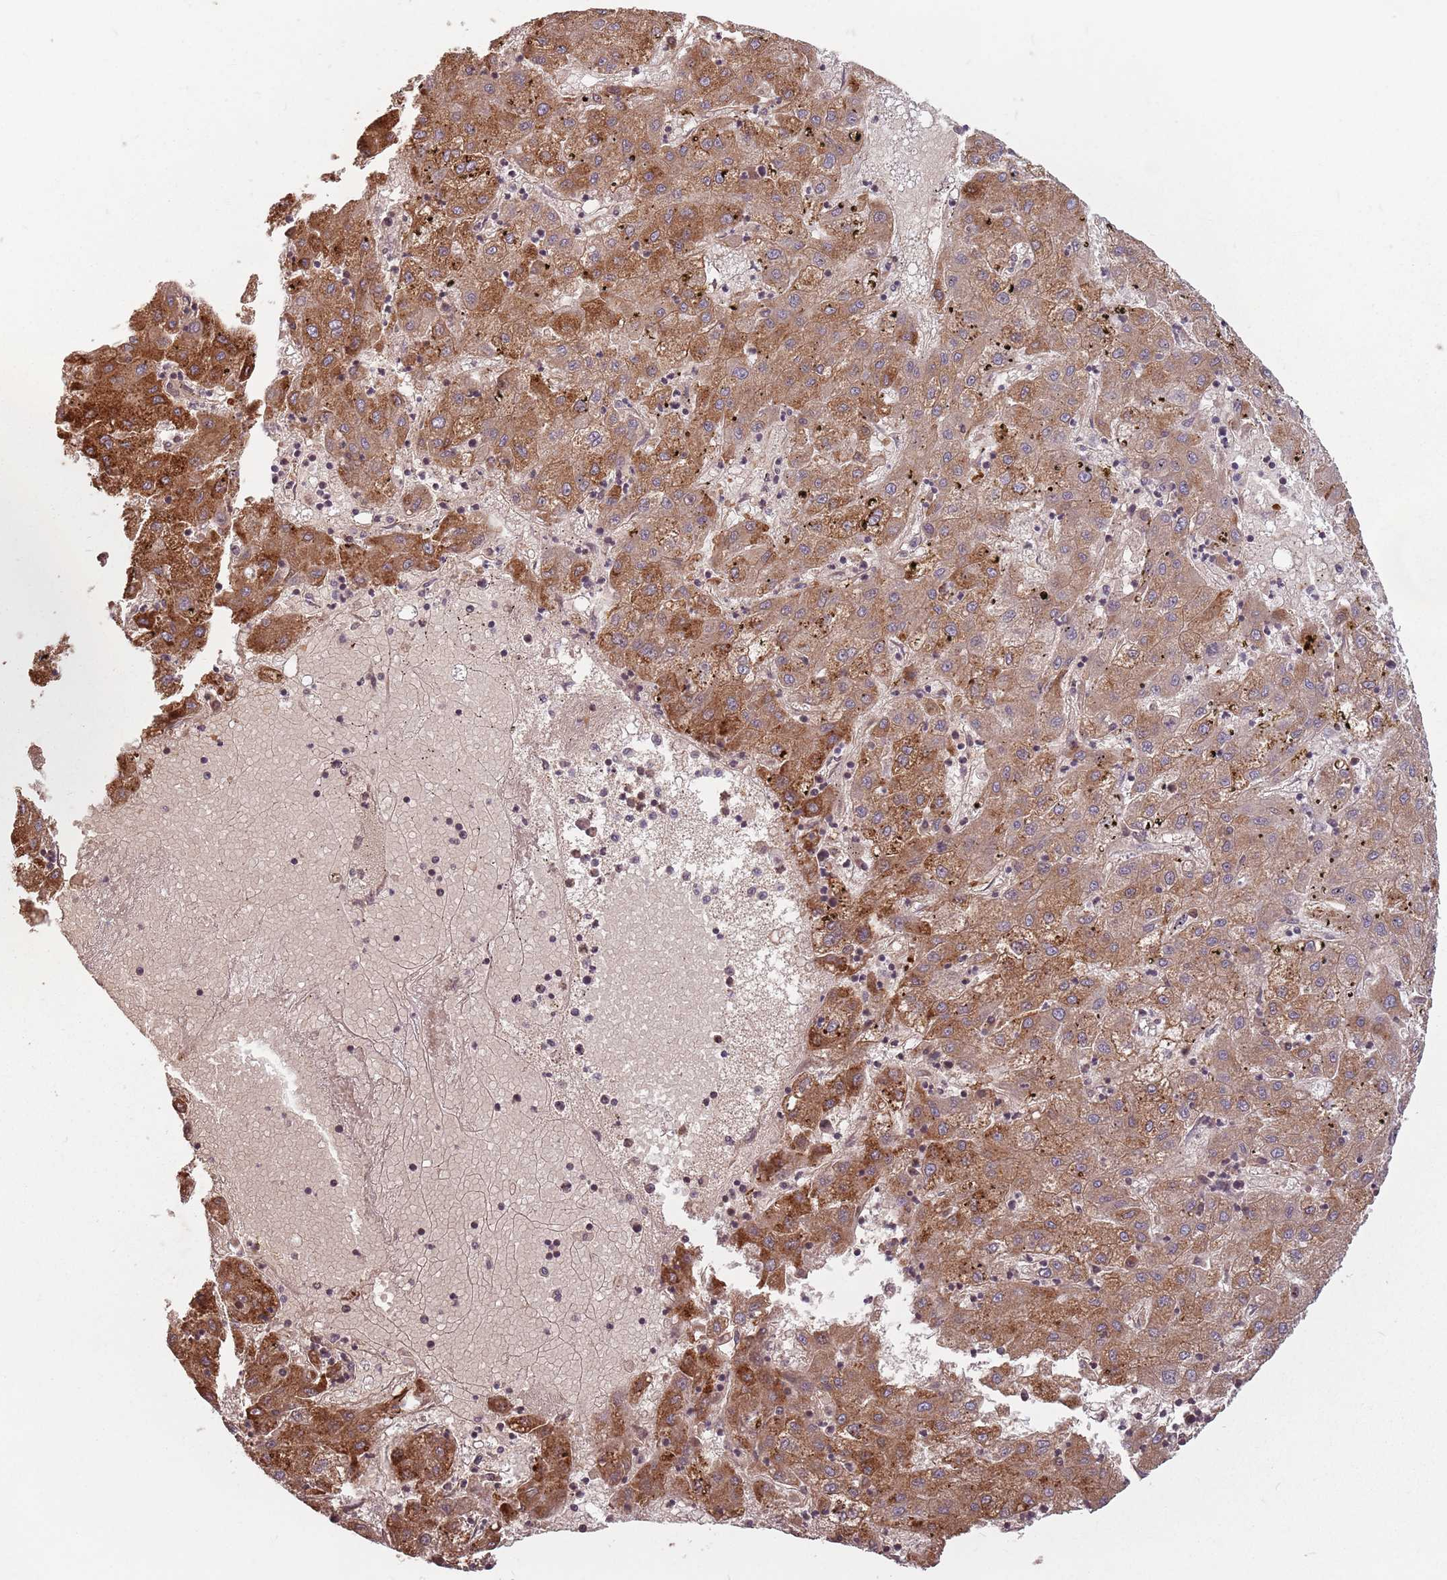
{"staining": {"intensity": "moderate", "quantity": ">75%", "location": "cytoplasmic/membranous"}, "tissue": "liver cancer", "cell_type": "Tumor cells", "image_type": "cancer", "snomed": [{"axis": "morphology", "description": "Carcinoma, Hepatocellular, NOS"}, {"axis": "topography", "description": "Liver"}], "caption": "Immunohistochemistry histopathology image of neoplastic tissue: human liver cancer (hepatocellular carcinoma) stained using immunohistochemistry demonstrates medium levels of moderate protein expression localized specifically in the cytoplasmic/membranous of tumor cells, appearing as a cytoplasmic/membranous brown color.", "gene": "GPR180", "patient": {"sex": "male", "age": 72}}